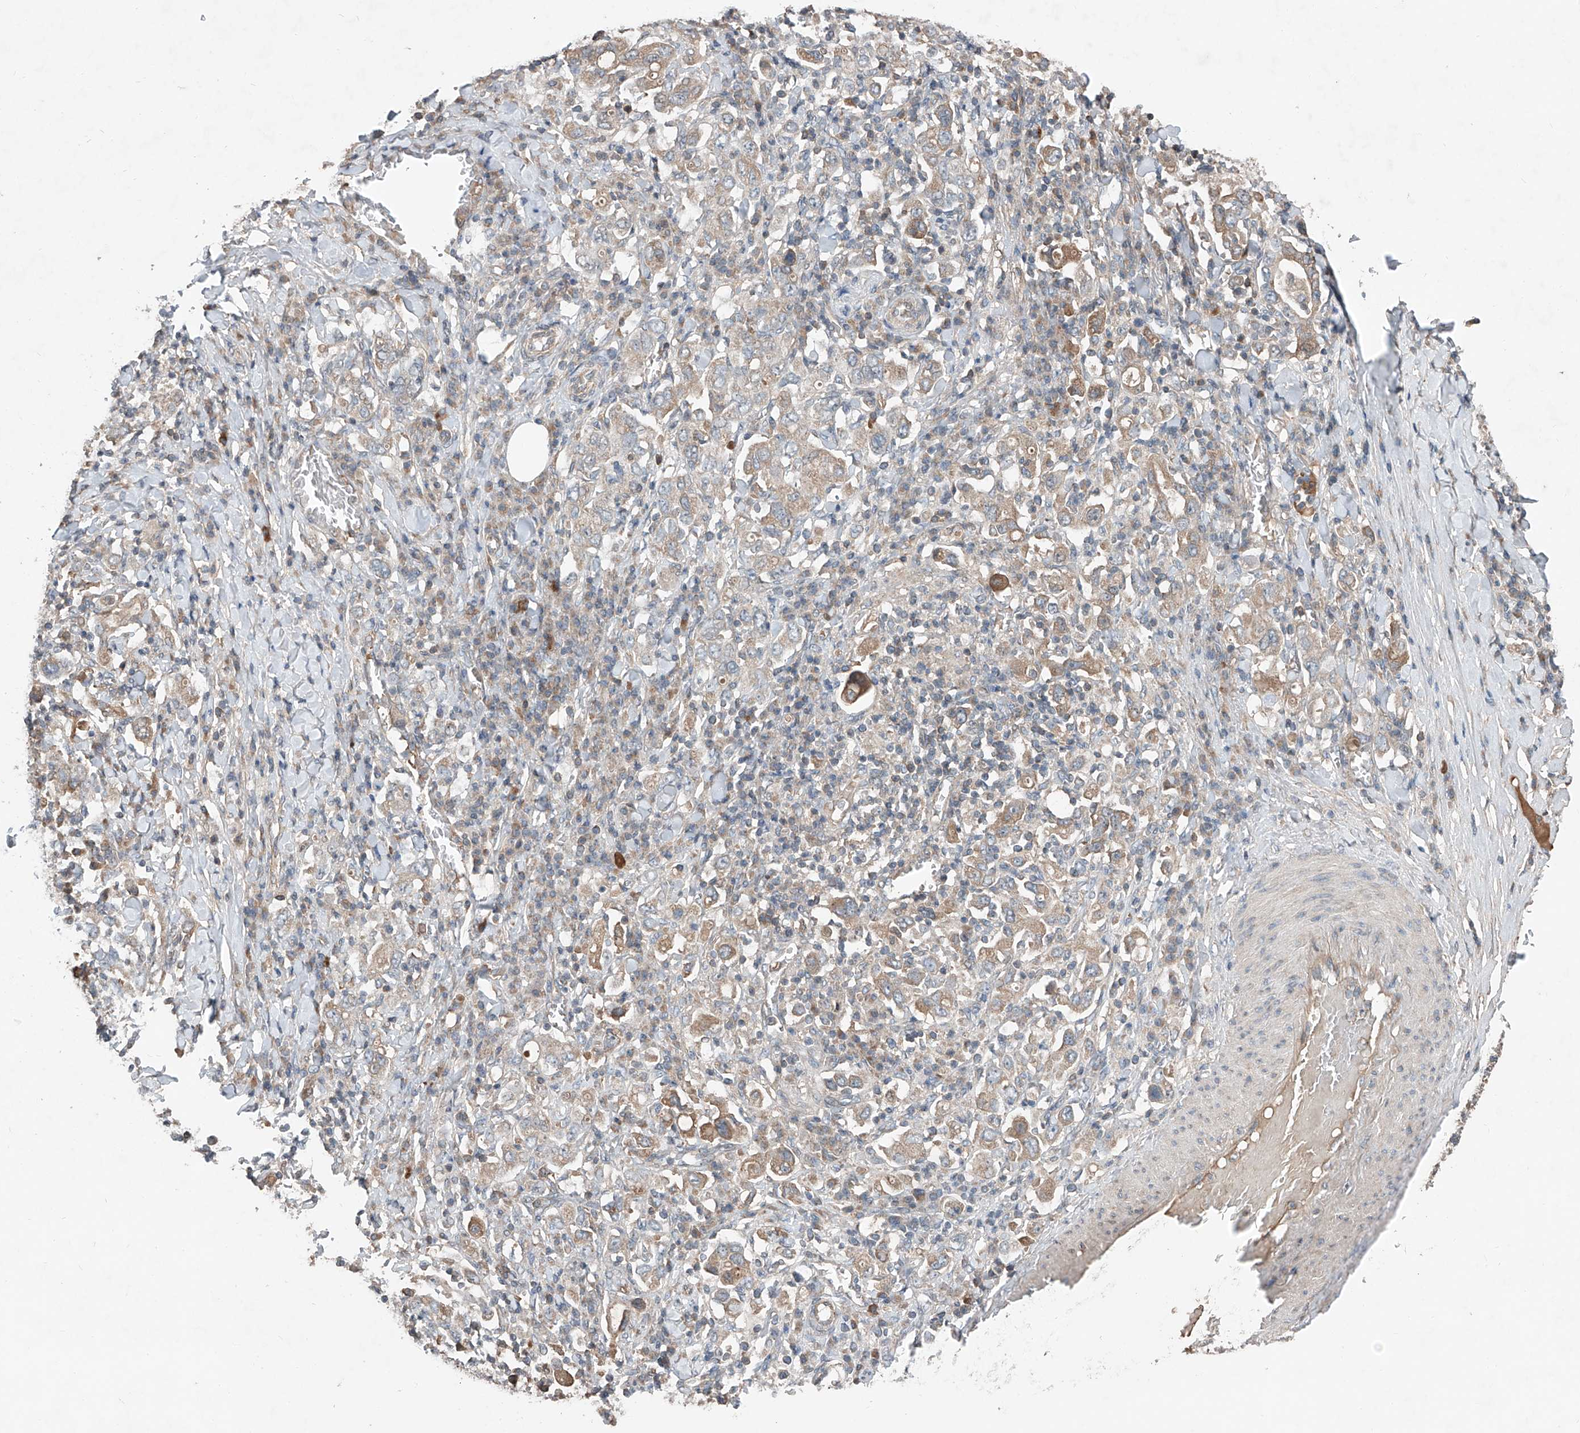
{"staining": {"intensity": "moderate", "quantity": "<25%", "location": "cytoplasmic/membranous"}, "tissue": "stomach cancer", "cell_type": "Tumor cells", "image_type": "cancer", "snomed": [{"axis": "morphology", "description": "Adenocarcinoma, NOS"}, {"axis": "topography", "description": "Stomach, upper"}], "caption": "Moderate cytoplasmic/membranous protein positivity is identified in about <25% of tumor cells in adenocarcinoma (stomach).", "gene": "ADAM23", "patient": {"sex": "male", "age": 62}}